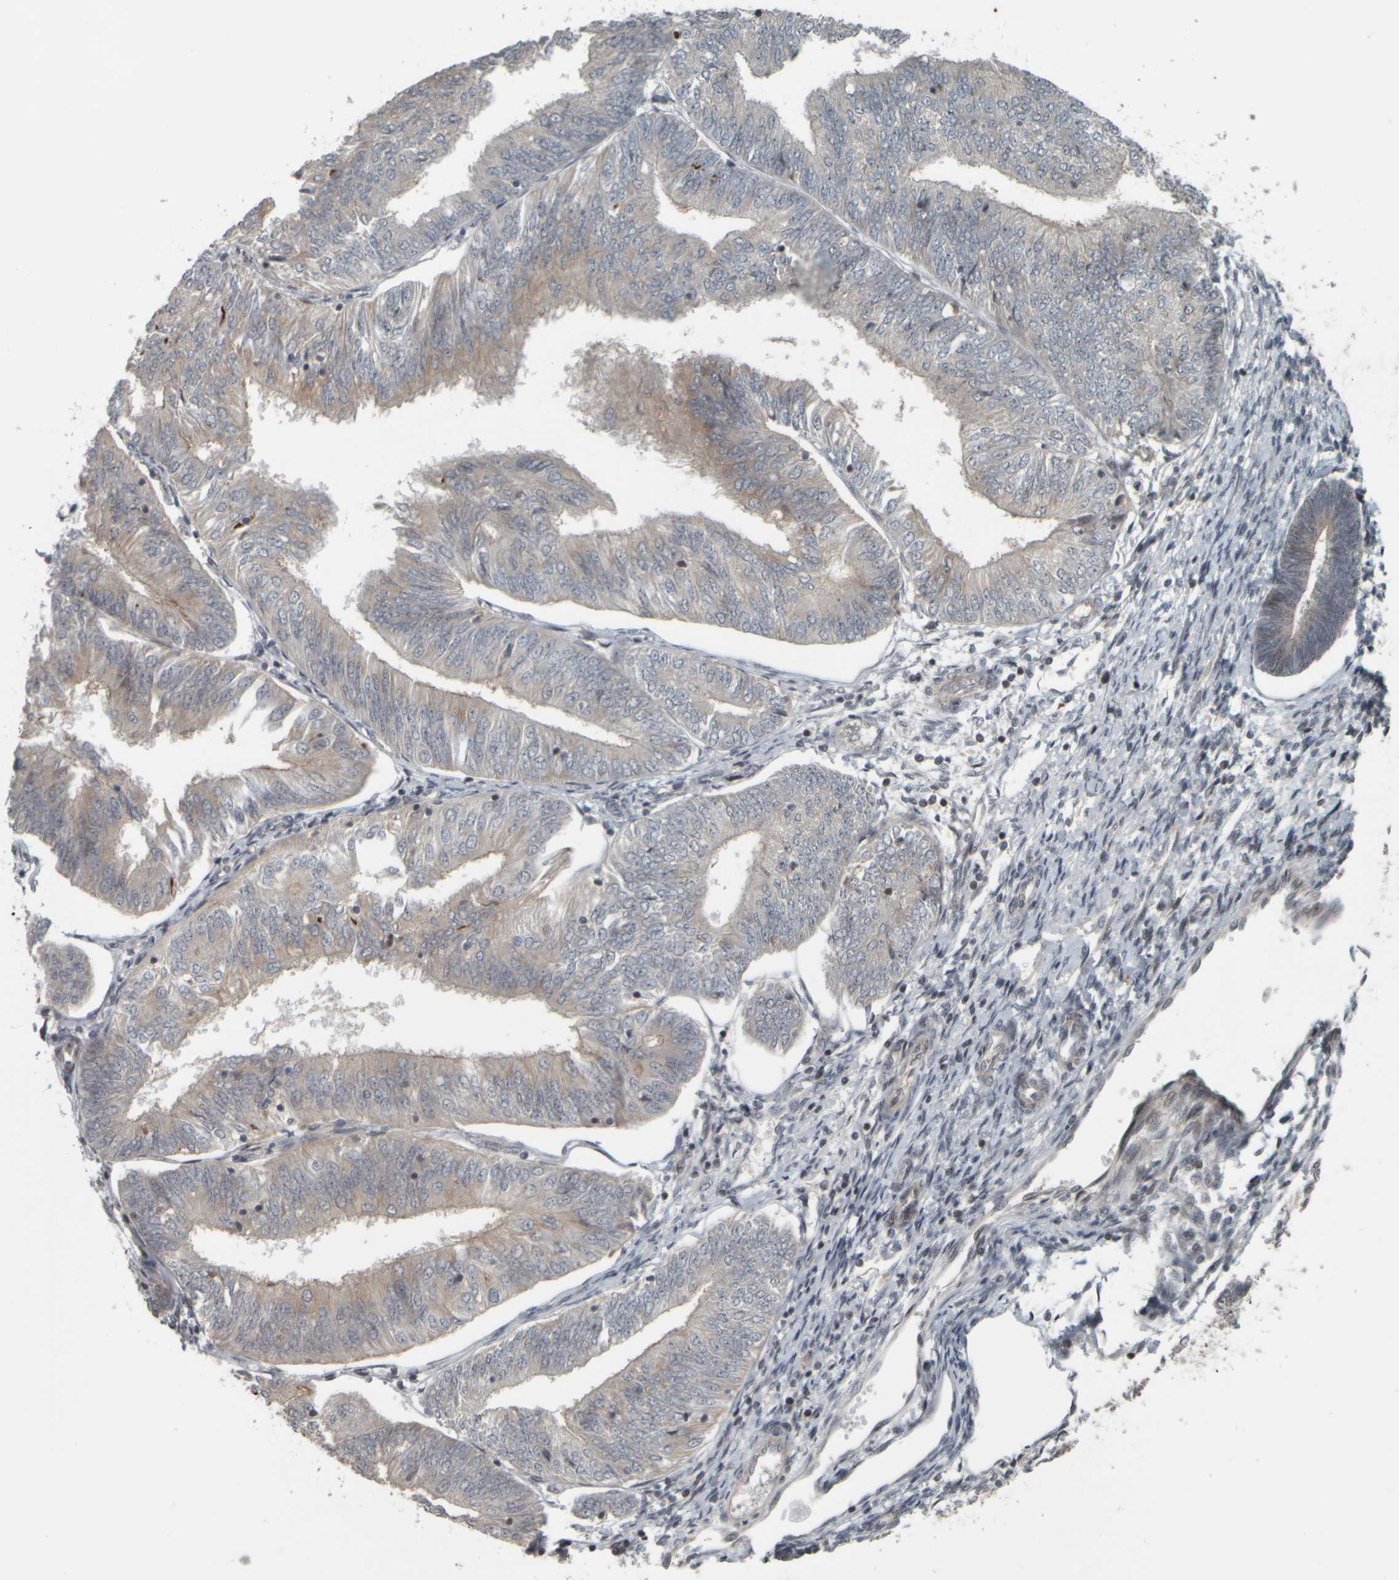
{"staining": {"intensity": "weak", "quantity": "<25%", "location": "cytoplasmic/membranous"}, "tissue": "endometrial cancer", "cell_type": "Tumor cells", "image_type": "cancer", "snomed": [{"axis": "morphology", "description": "Adenocarcinoma, NOS"}, {"axis": "topography", "description": "Endometrium"}], "caption": "Endometrial cancer was stained to show a protein in brown. There is no significant staining in tumor cells.", "gene": "NAPG", "patient": {"sex": "female", "age": 58}}